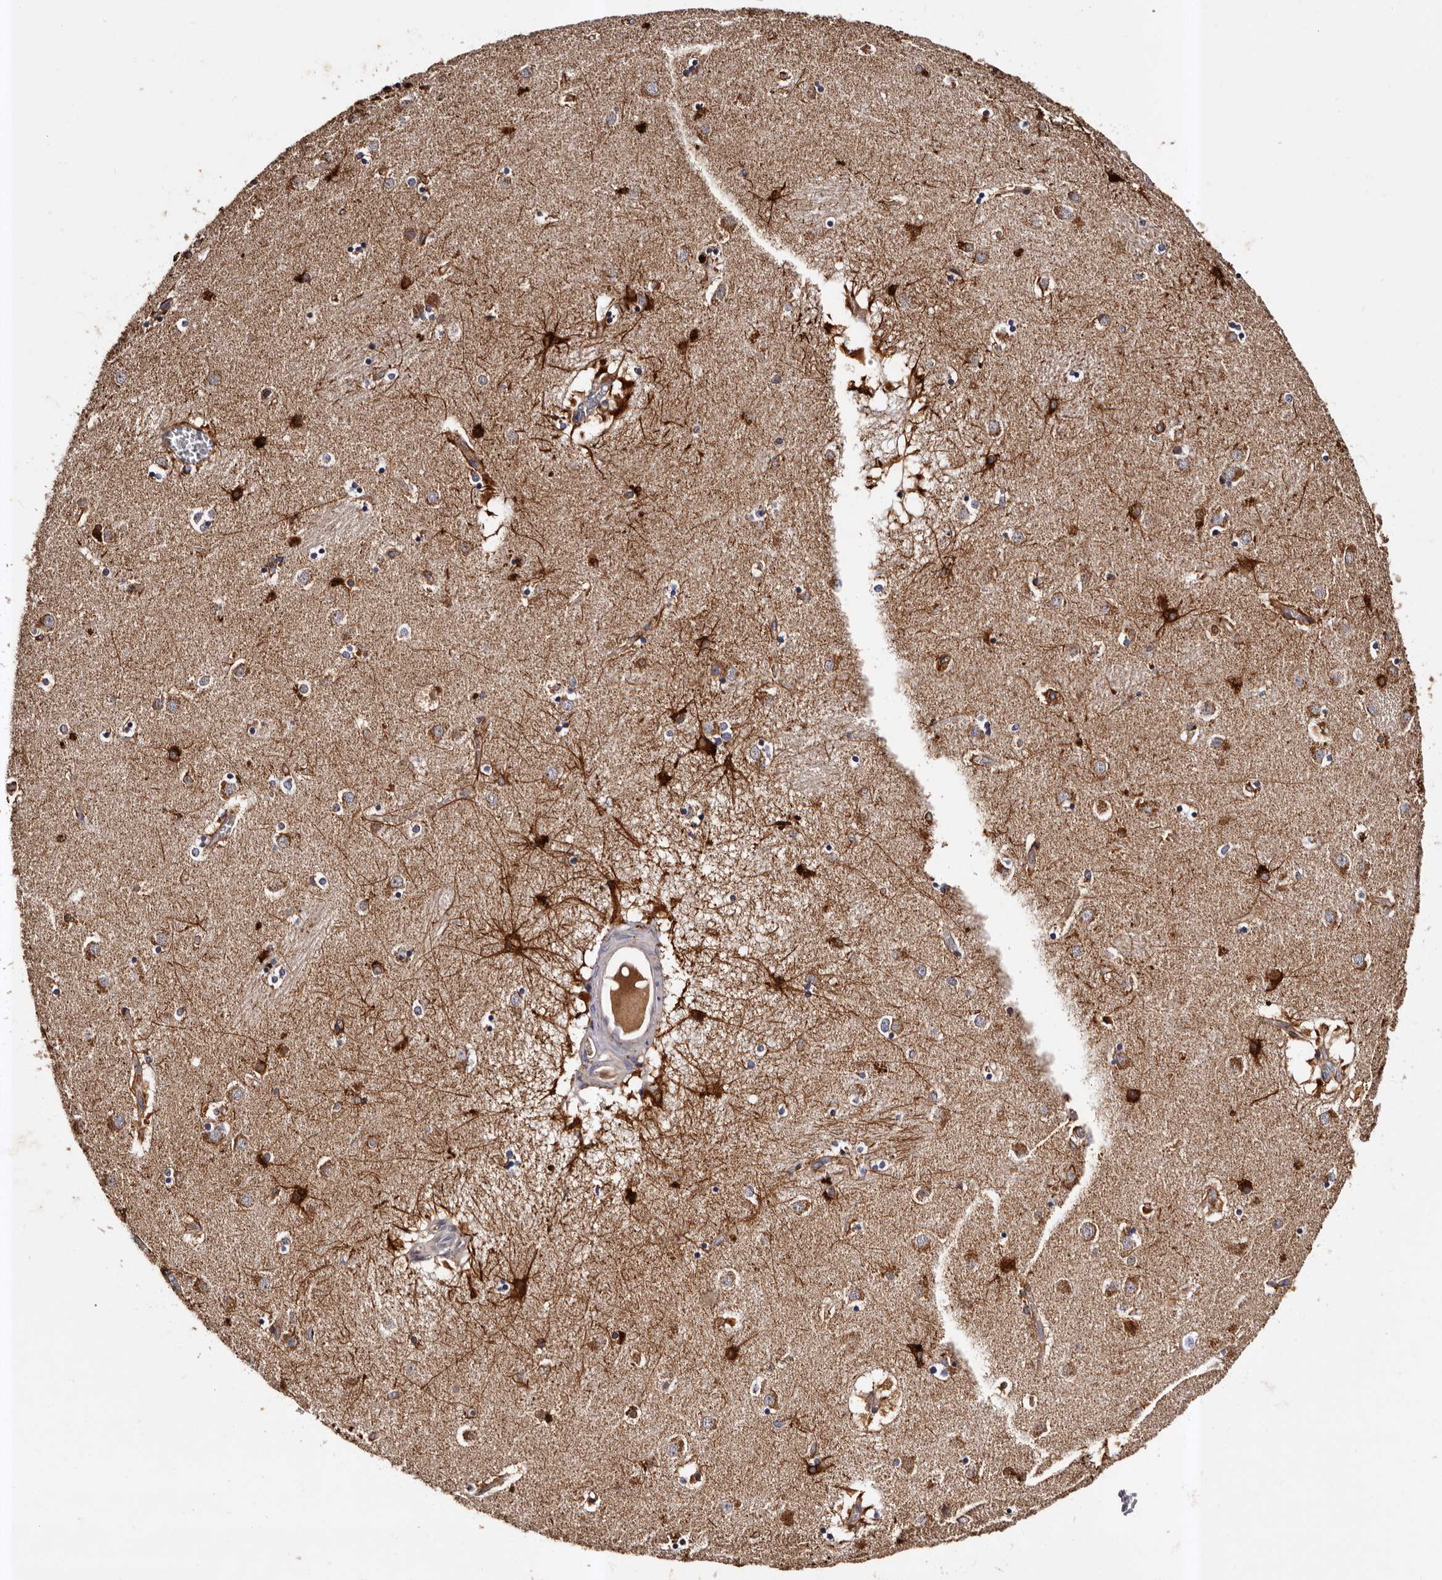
{"staining": {"intensity": "strong", "quantity": "25%-75%", "location": "cytoplasmic/membranous"}, "tissue": "caudate", "cell_type": "Glial cells", "image_type": "normal", "snomed": [{"axis": "morphology", "description": "Normal tissue, NOS"}, {"axis": "topography", "description": "Lateral ventricle wall"}], "caption": "Immunohistochemistry (DAB) staining of normal human caudate exhibits strong cytoplasmic/membranous protein positivity in approximately 25%-75% of glial cells.", "gene": "ADCK5", "patient": {"sex": "male", "age": 70}}